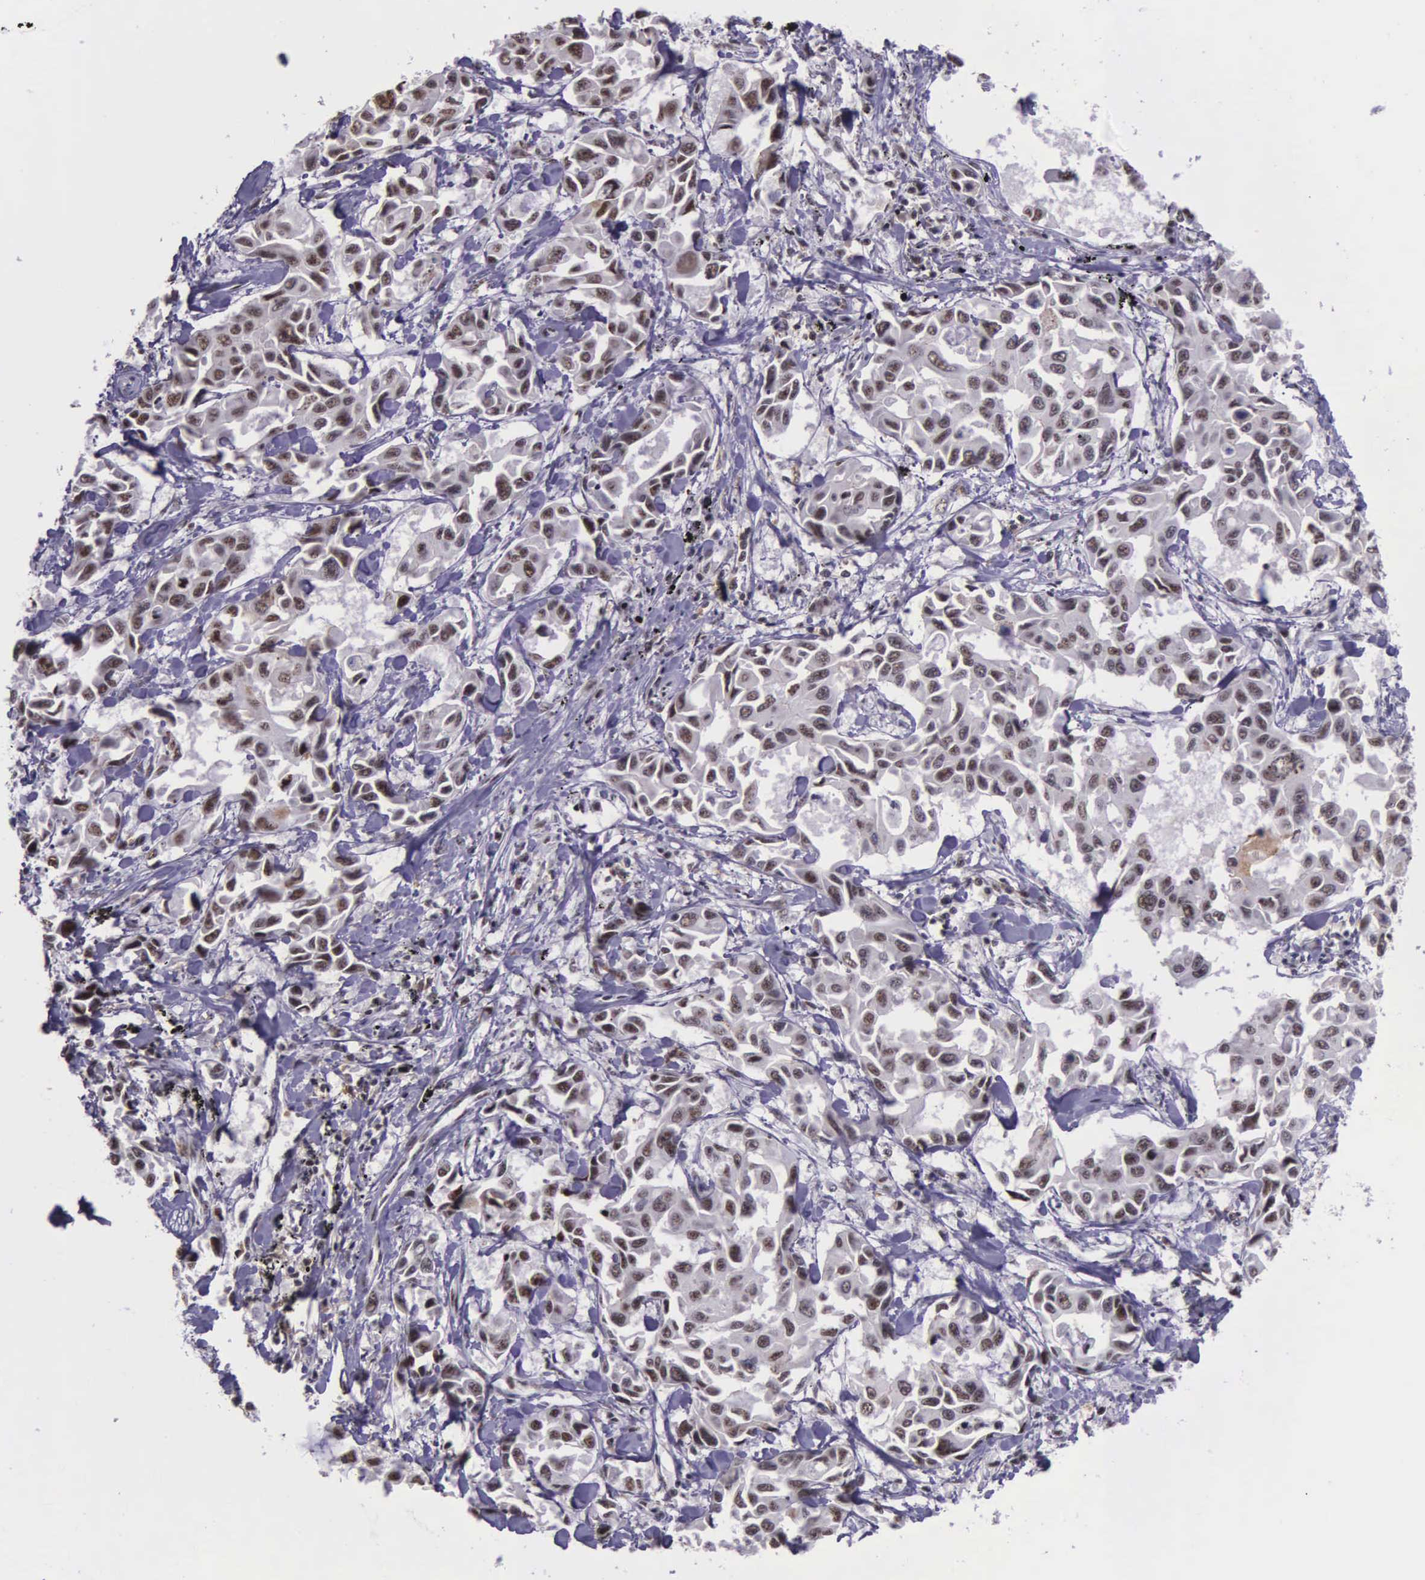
{"staining": {"intensity": "weak", "quantity": ">75%", "location": "nuclear"}, "tissue": "lung cancer", "cell_type": "Tumor cells", "image_type": "cancer", "snomed": [{"axis": "morphology", "description": "Adenocarcinoma, NOS"}, {"axis": "topography", "description": "Lung"}], "caption": "Brown immunohistochemical staining in adenocarcinoma (lung) exhibits weak nuclear expression in about >75% of tumor cells.", "gene": "FAM47A", "patient": {"sex": "male", "age": 64}}